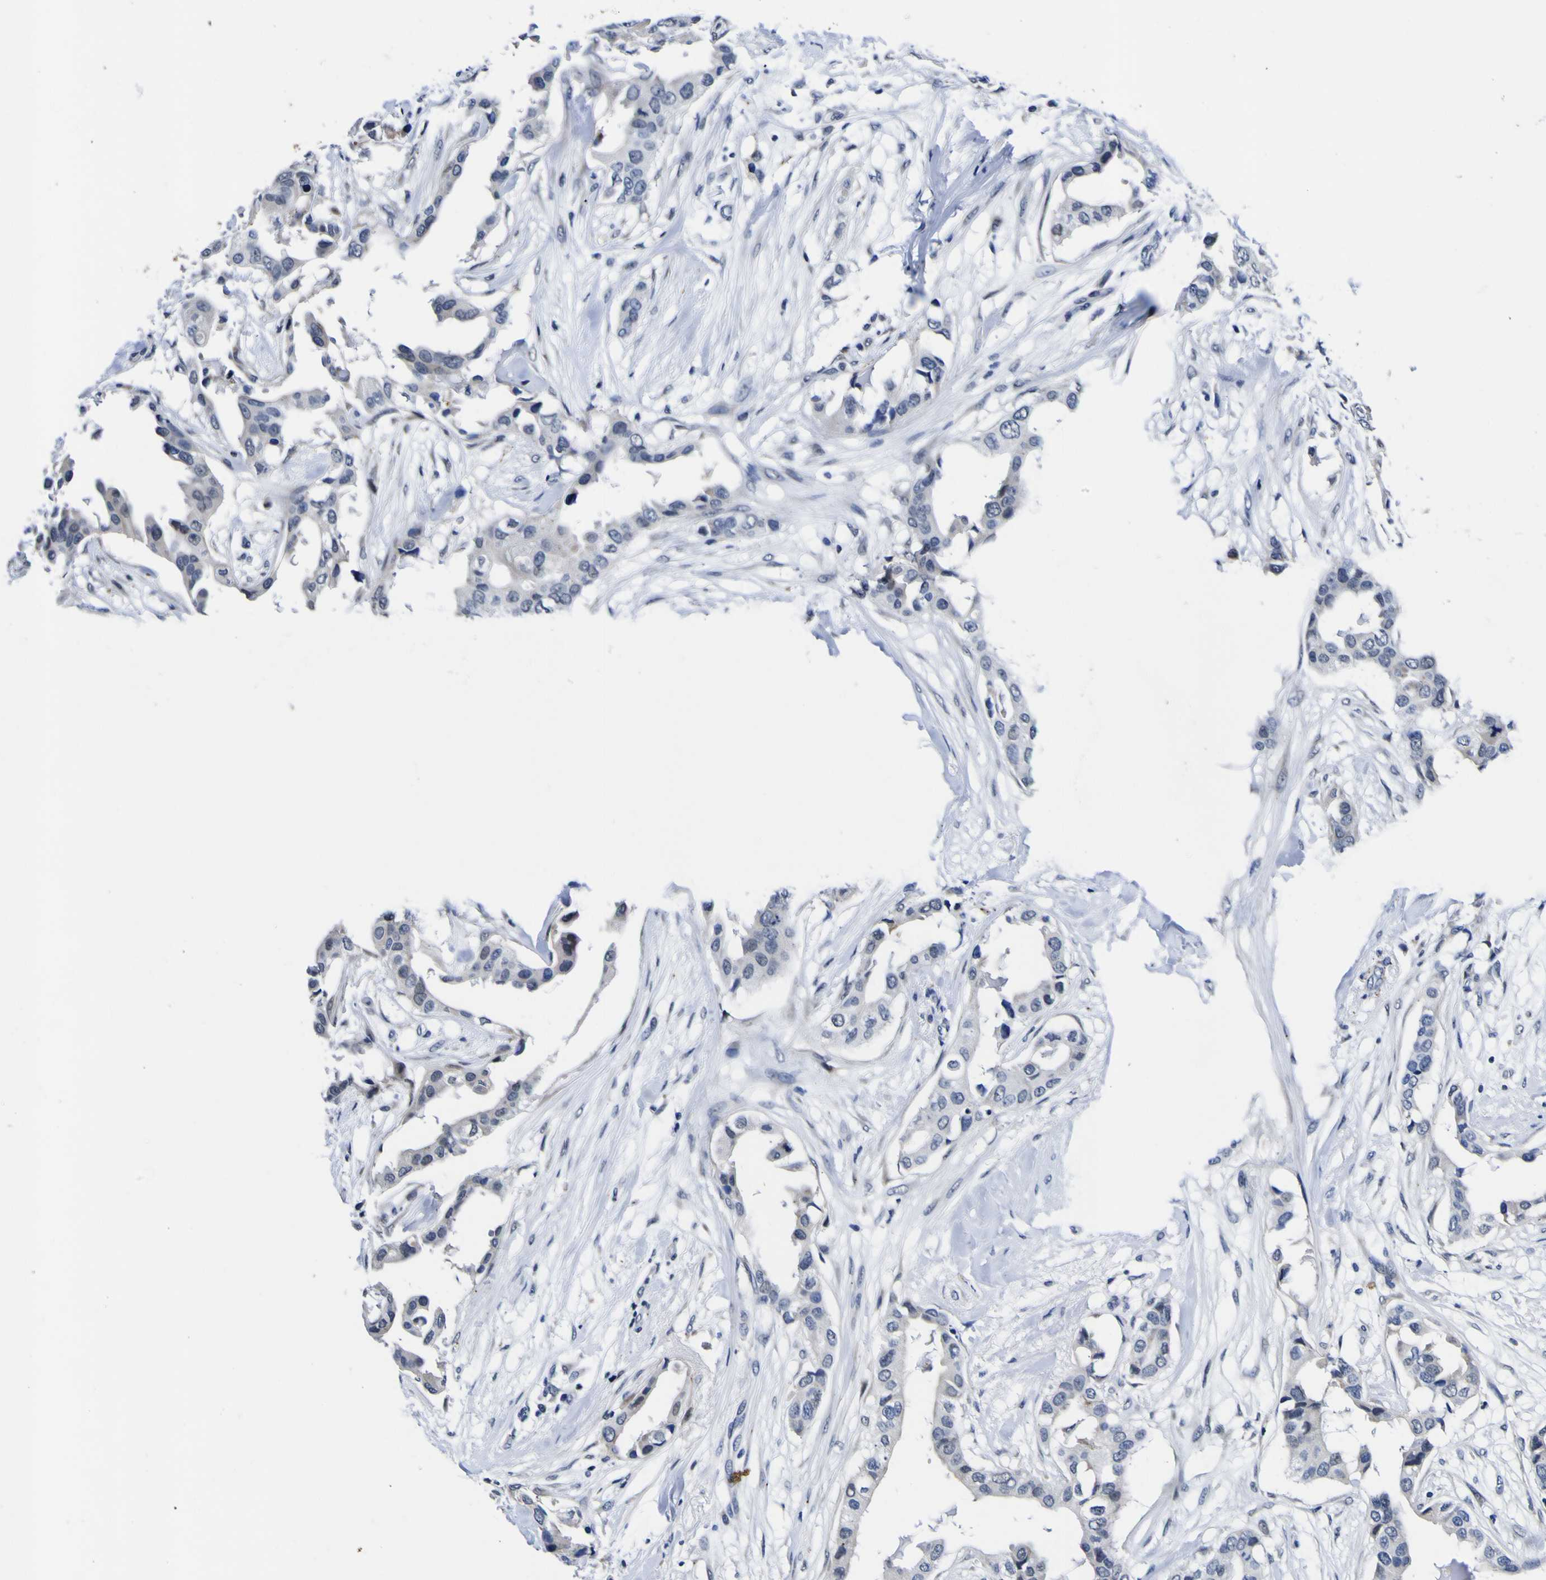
{"staining": {"intensity": "negative", "quantity": "none", "location": "none"}, "tissue": "breast cancer", "cell_type": "Tumor cells", "image_type": "cancer", "snomed": [{"axis": "morphology", "description": "Duct carcinoma"}, {"axis": "topography", "description": "Breast"}], "caption": "A high-resolution histopathology image shows immunohistochemistry staining of intraductal carcinoma (breast), which shows no significant positivity in tumor cells.", "gene": "IGFLR1", "patient": {"sex": "female", "age": 40}}